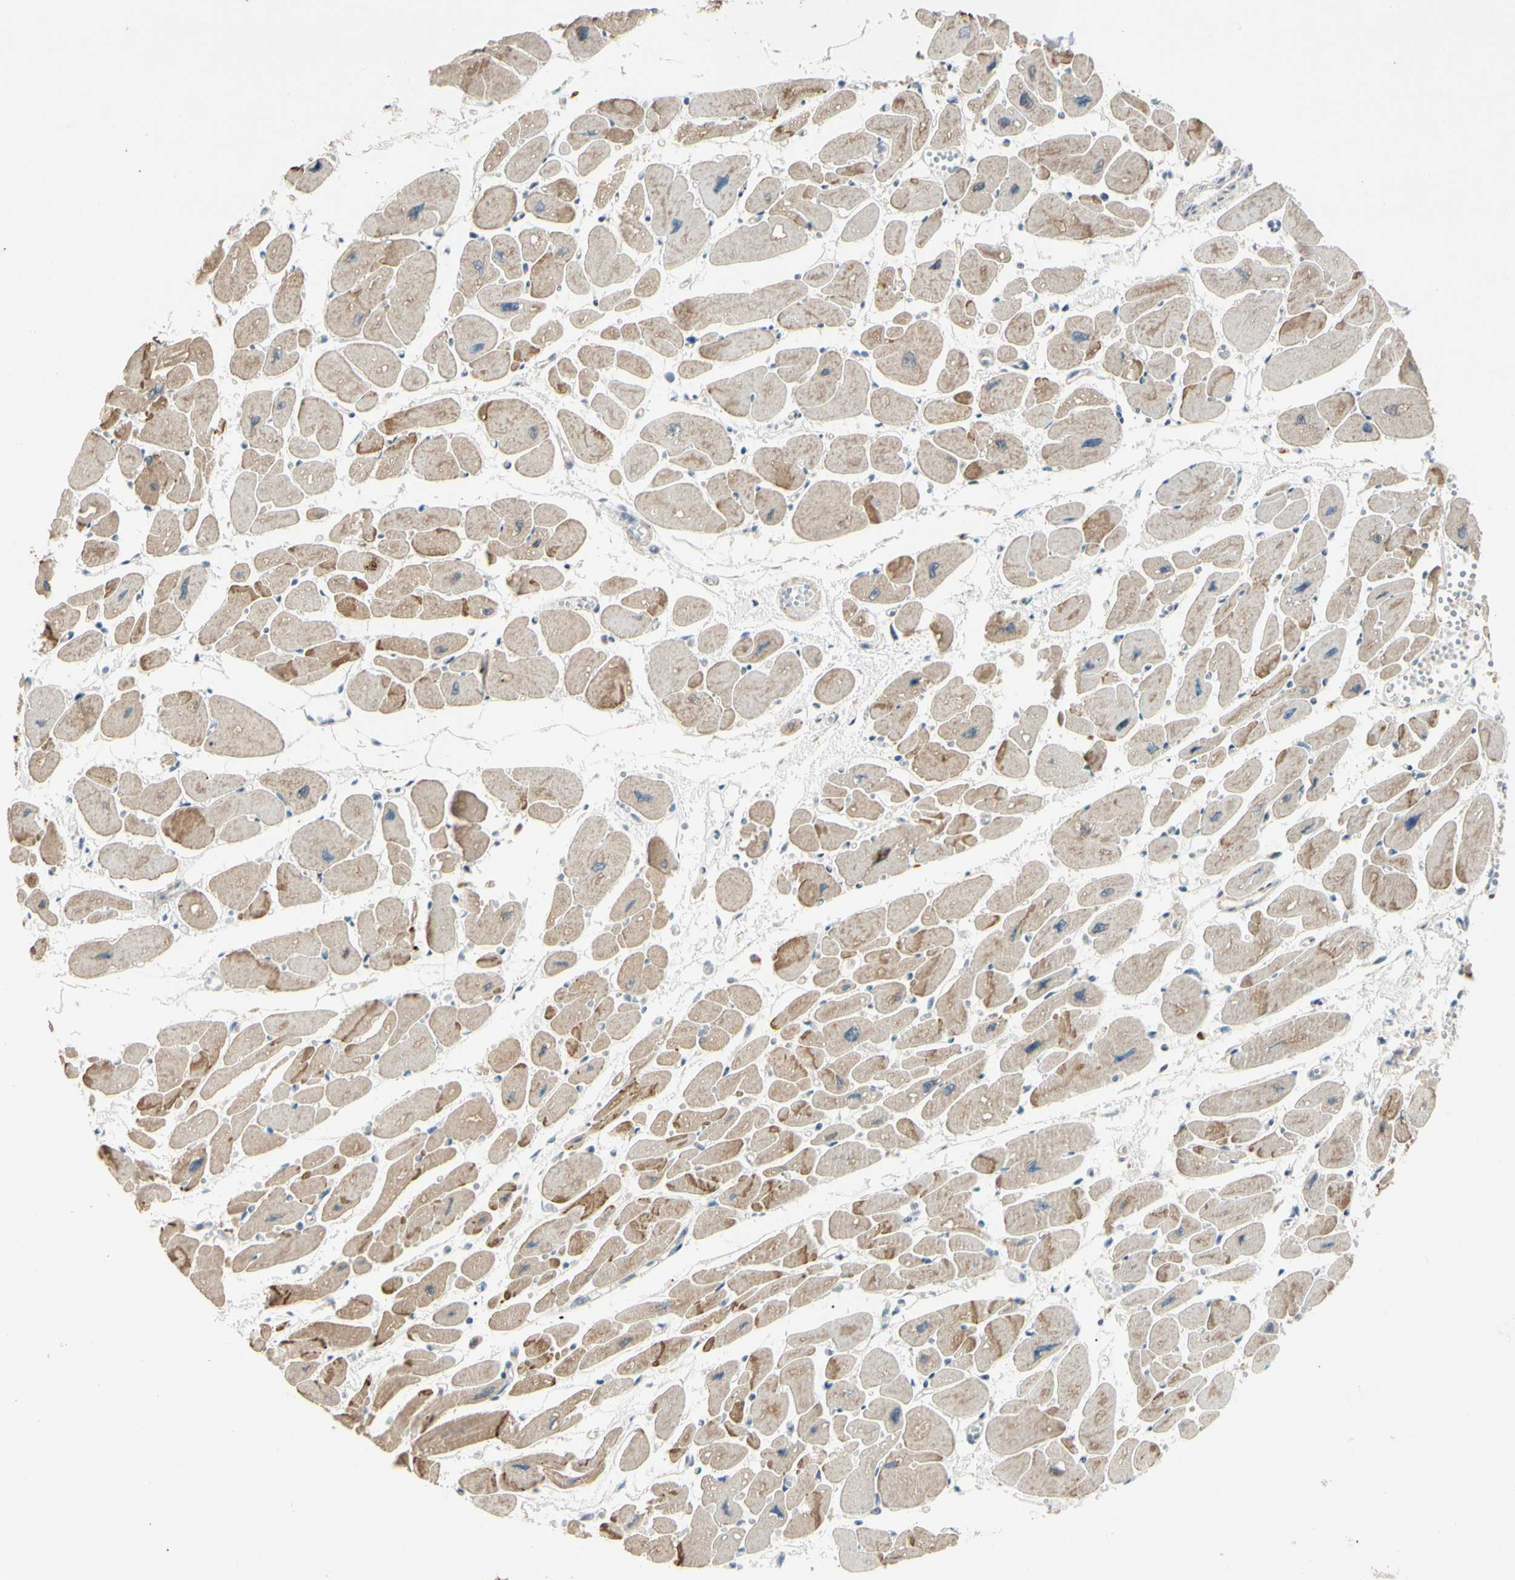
{"staining": {"intensity": "moderate", "quantity": ">75%", "location": "cytoplasmic/membranous"}, "tissue": "heart muscle", "cell_type": "Cardiomyocytes", "image_type": "normal", "snomed": [{"axis": "morphology", "description": "Normal tissue, NOS"}, {"axis": "topography", "description": "Heart"}], "caption": "DAB immunohistochemical staining of unremarkable human heart muscle displays moderate cytoplasmic/membranous protein expression in about >75% of cardiomyocytes. (IHC, brightfield microscopy, high magnification).", "gene": "CDH6", "patient": {"sex": "female", "age": 54}}